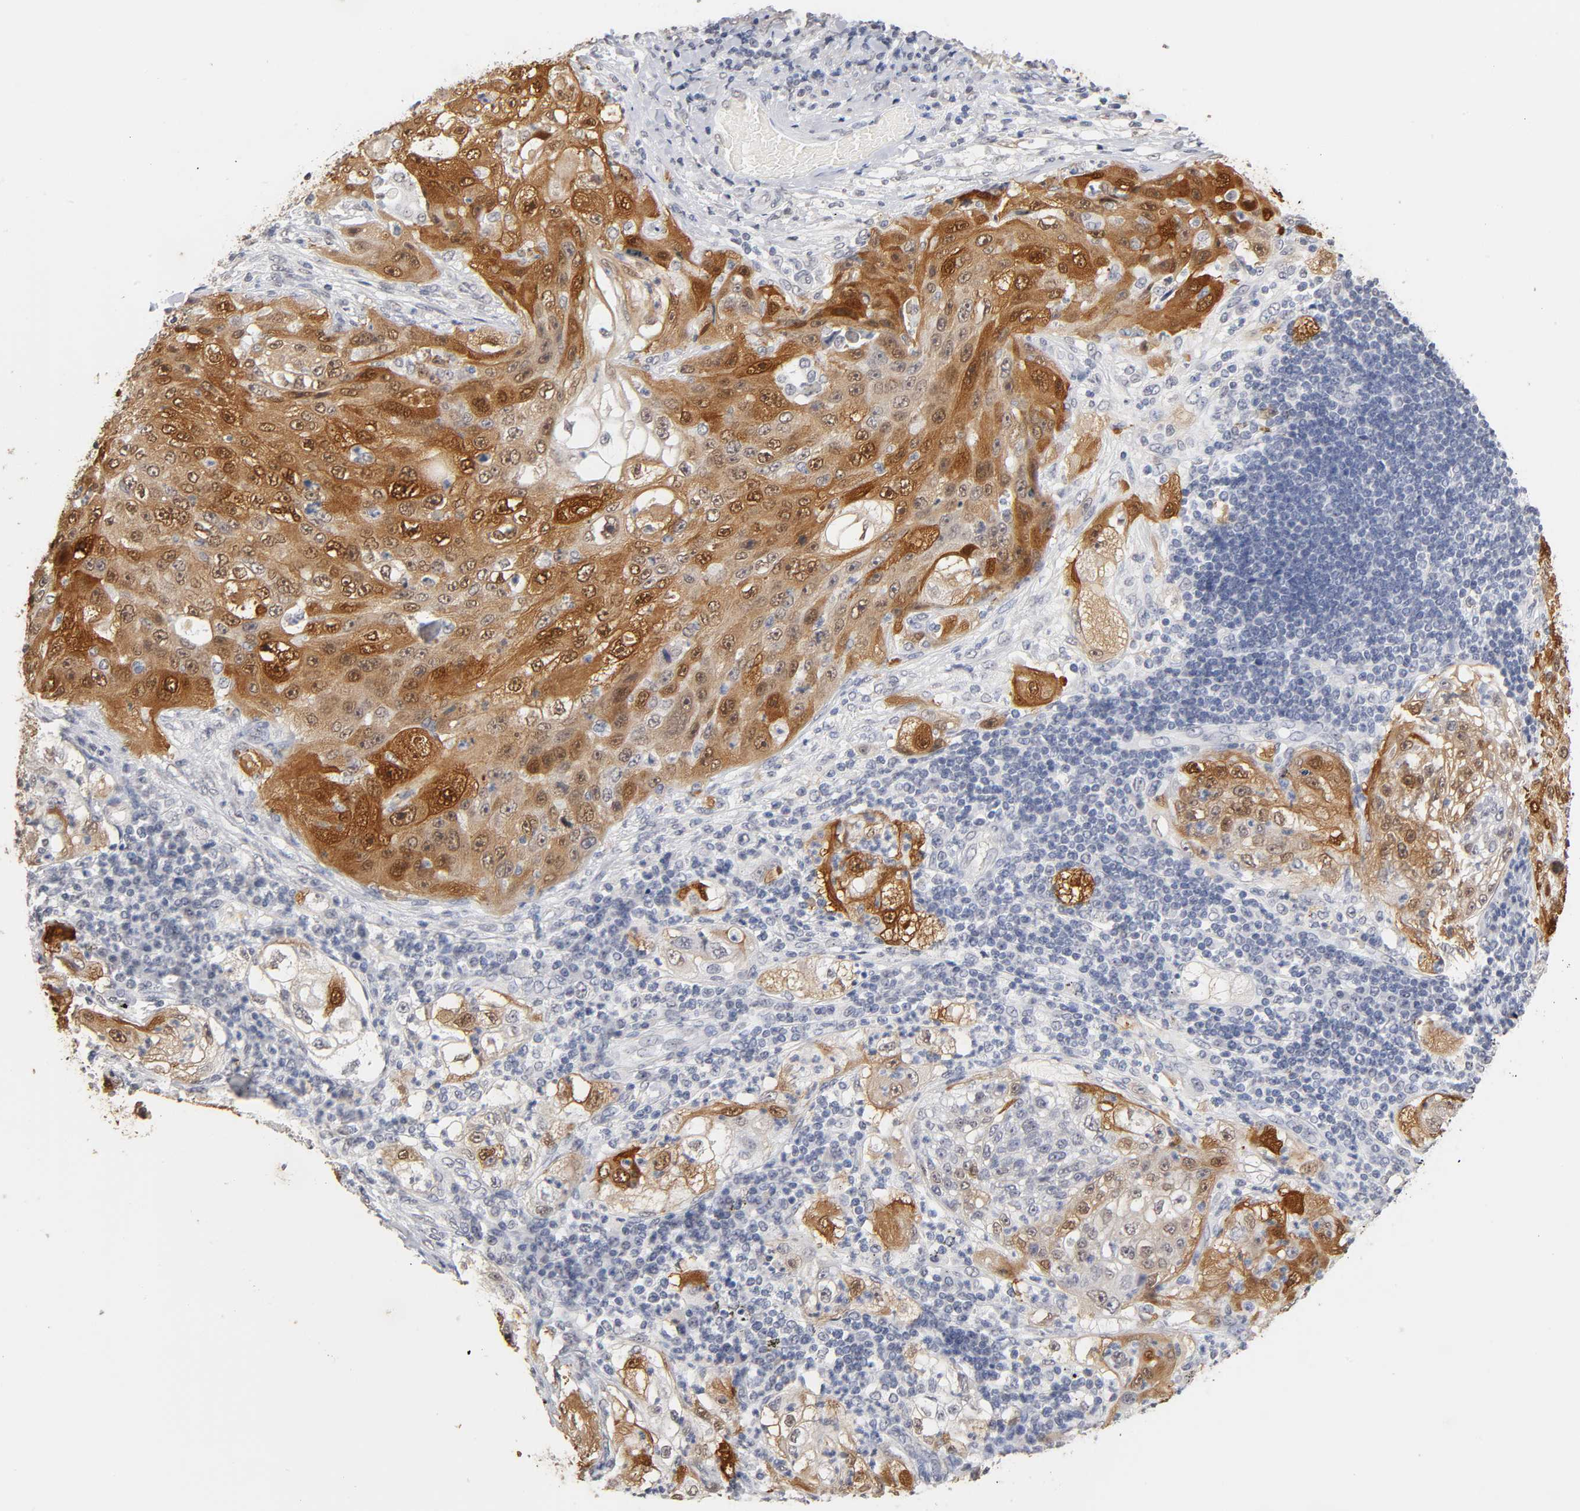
{"staining": {"intensity": "moderate", "quantity": ">75%", "location": "cytoplasmic/membranous,nuclear"}, "tissue": "lung cancer", "cell_type": "Tumor cells", "image_type": "cancer", "snomed": [{"axis": "morphology", "description": "Inflammation, NOS"}, {"axis": "morphology", "description": "Squamous cell carcinoma, NOS"}, {"axis": "topography", "description": "Lymph node"}, {"axis": "topography", "description": "Soft tissue"}, {"axis": "topography", "description": "Lung"}], "caption": "Lung cancer (squamous cell carcinoma) was stained to show a protein in brown. There is medium levels of moderate cytoplasmic/membranous and nuclear staining in about >75% of tumor cells. The protein is shown in brown color, while the nuclei are stained blue.", "gene": "CRABP2", "patient": {"sex": "male", "age": 66}}